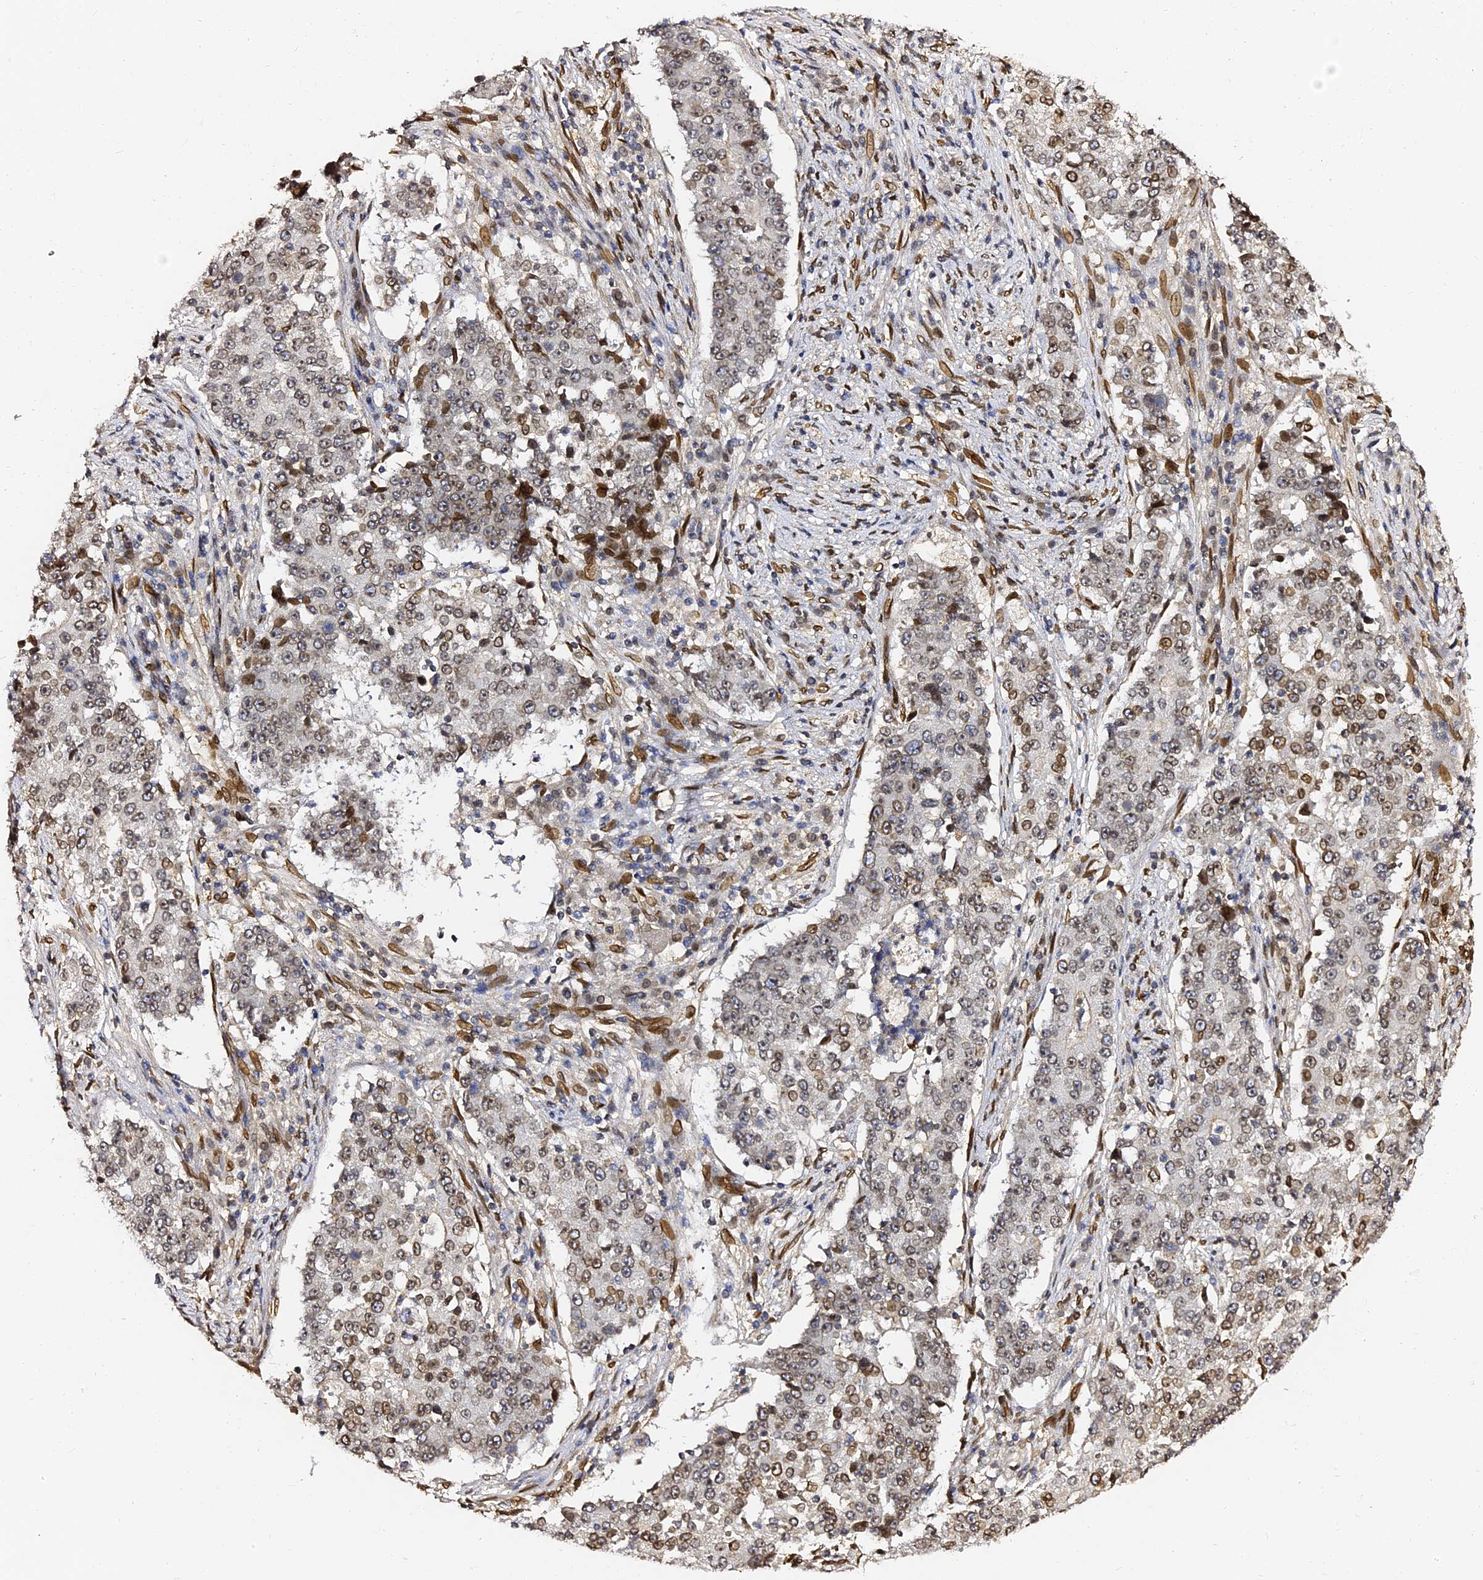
{"staining": {"intensity": "moderate", "quantity": "25%-75%", "location": "cytoplasmic/membranous,nuclear"}, "tissue": "stomach cancer", "cell_type": "Tumor cells", "image_type": "cancer", "snomed": [{"axis": "morphology", "description": "Adenocarcinoma, NOS"}, {"axis": "topography", "description": "Stomach"}], "caption": "High-magnification brightfield microscopy of stomach cancer (adenocarcinoma) stained with DAB (3,3'-diaminobenzidine) (brown) and counterstained with hematoxylin (blue). tumor cells exhibit moderate cytoplasmic/membranous and nuclear expression is appreciated in approximately25%-75% of cells.", "gene": "ANAPC5", "patient": {"sex": "male", "age": 59}}